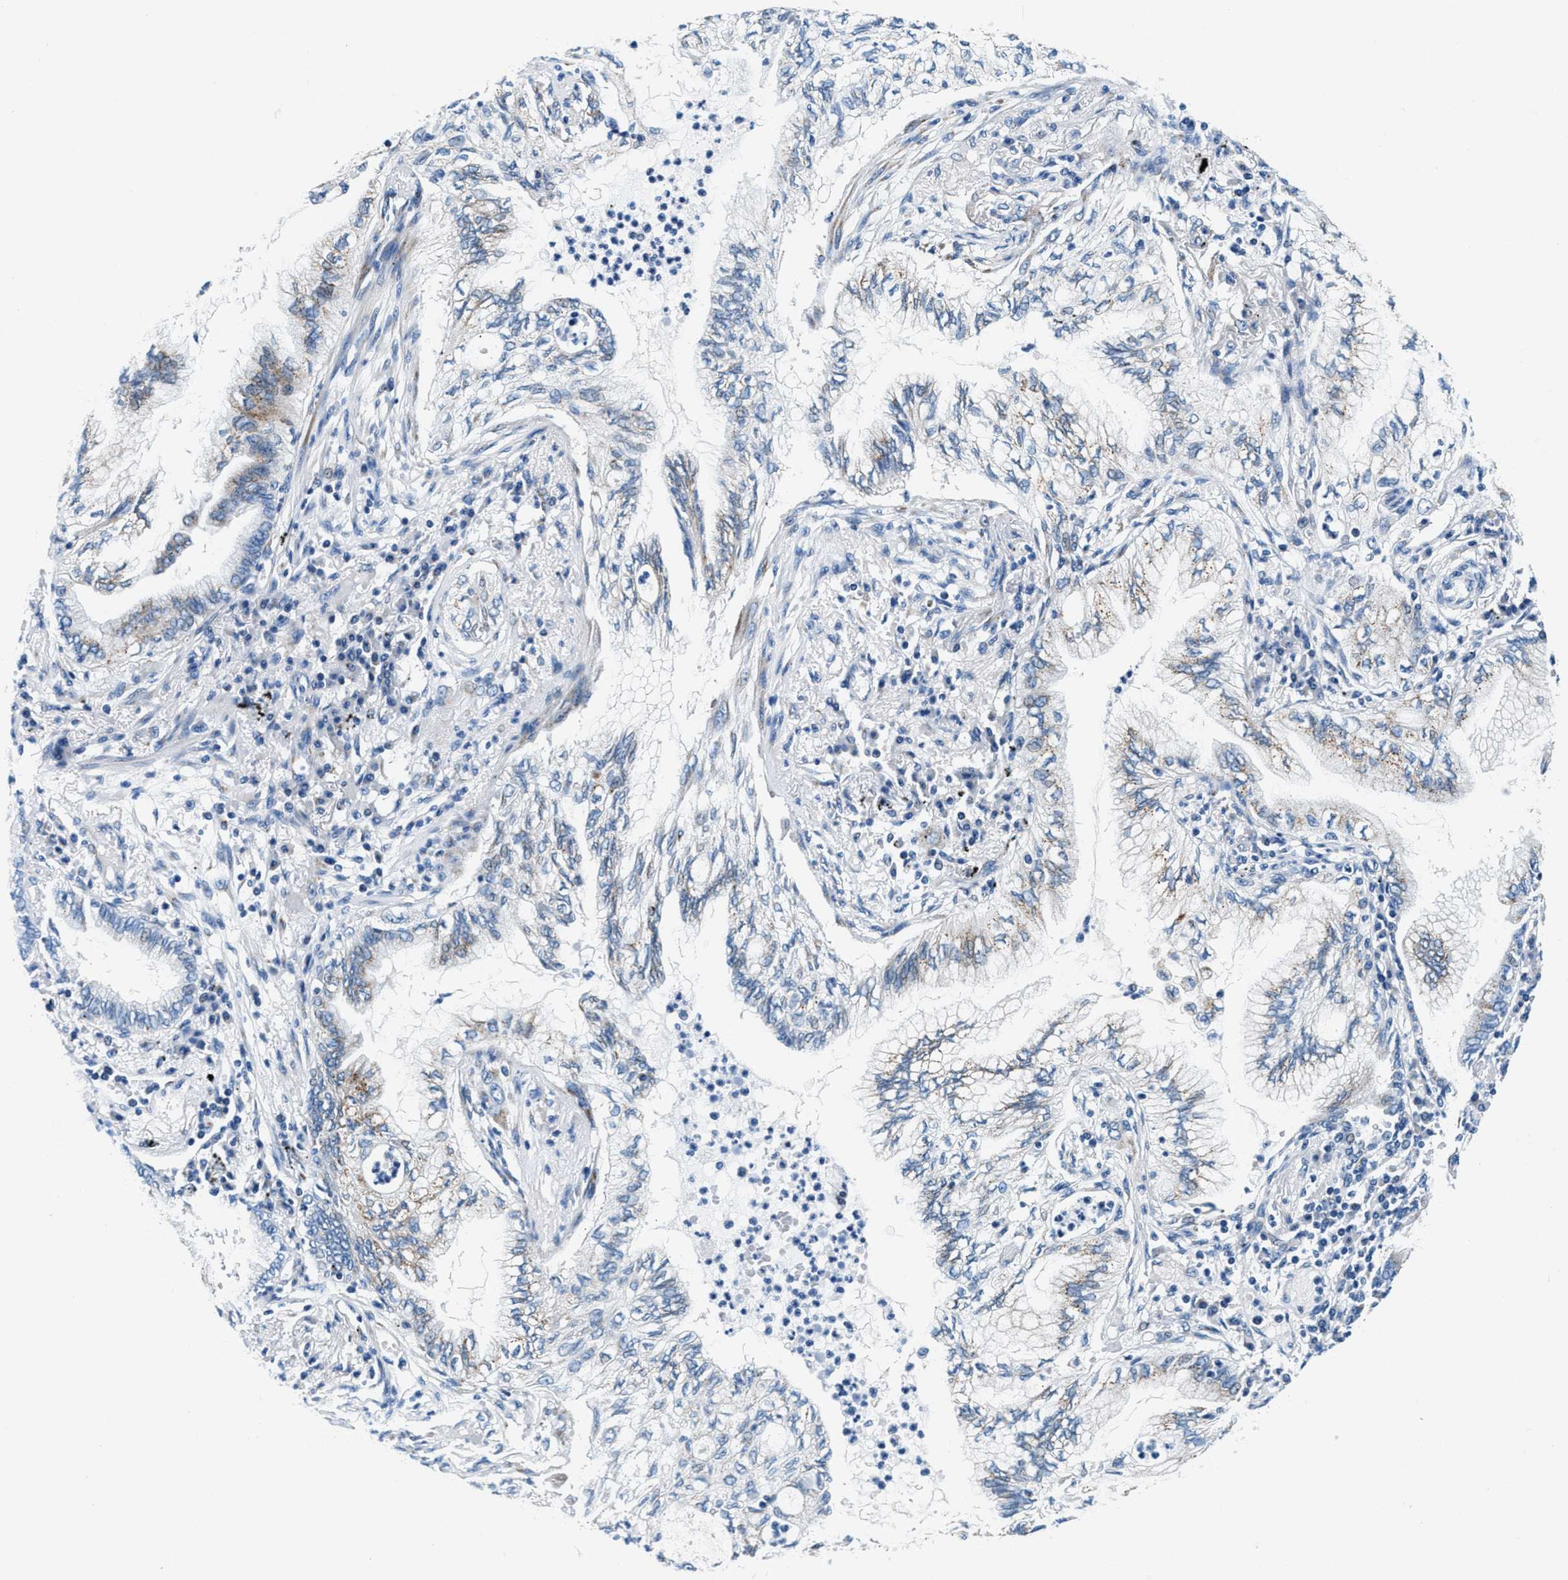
{"staining": {"intensity": "negative", "quantity": "none", "location": "none"}, "tissue": "lung cancer", "cell_type": "Tumor cells", "image_type": "cancer", "snomed": [{"axis": "morphology", "description": "Normal tissue, NOS"}, {"axis": "morphology", "description": "Adenocarcinoma, NOS"}, {"axis": "topography", "description": "Bronchus"}, {"axis": "topography", "description": "Lung"}], "caption": "The photomicrograph shows no staining of tumor cells in lung cancer.", "gene": "VPS53", "patient": {"sex": "female", "age": 70}}